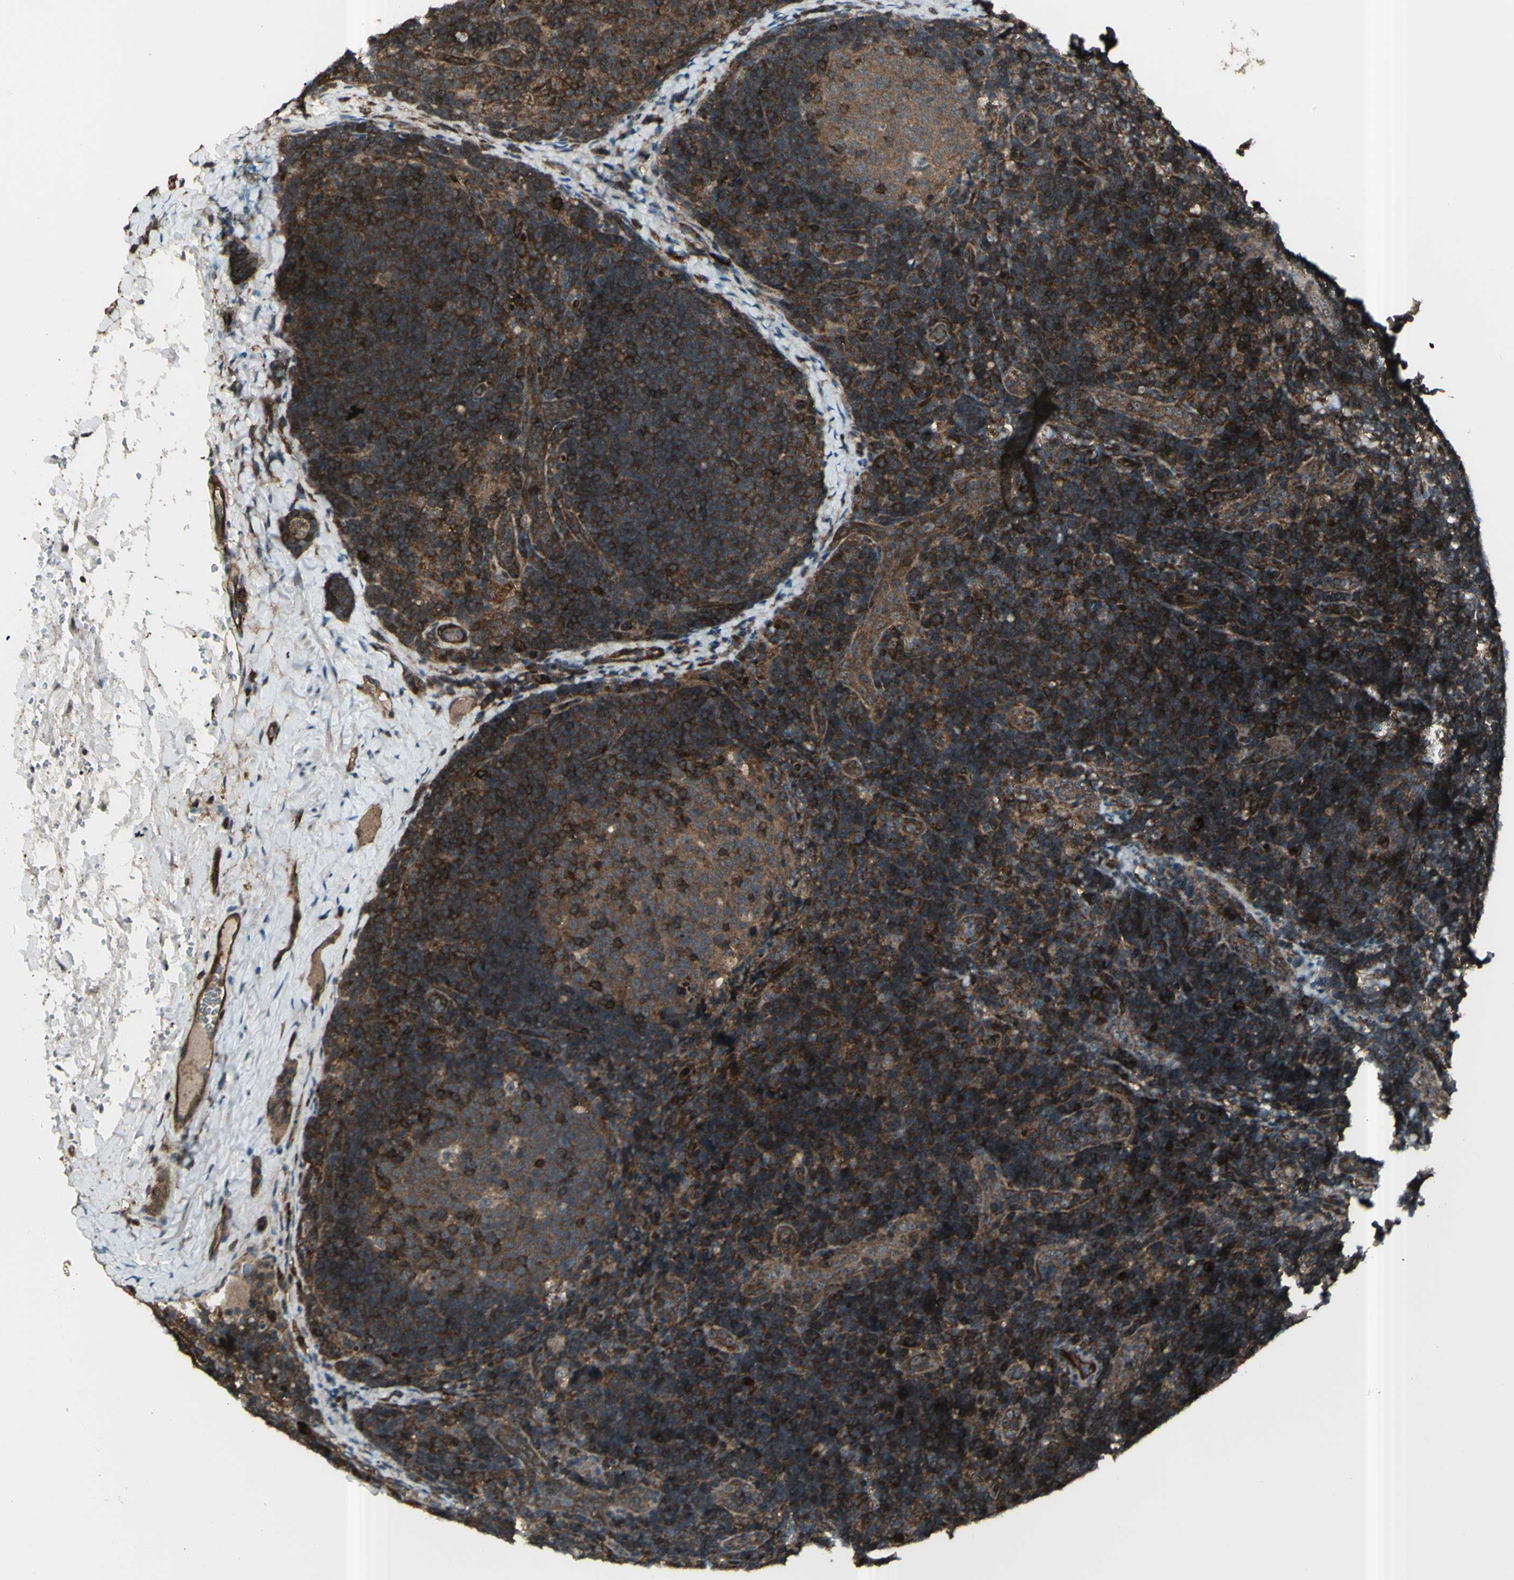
{"staining": {"intensity": "moderate", "quantity": ">75%", "location": "cytoplasmic/membranous"}, "tissue": "lymph node", "cell_type": "Germinal center cells", "image_type": "normal", "snomed": [{"axis": "morphology", "description": "Normal tissue, NOS"}, {"axis": "topography", "description": "Lymph node"}], "caption": "An IHC histopathology image of benign tissue is shown. Protein staining in brown shows moderate cytoplasmic/membranous positivity in lymph node within germinal center cells.", "gene": "FXYD5", "patient": {"sex": "female", "age": 14}}